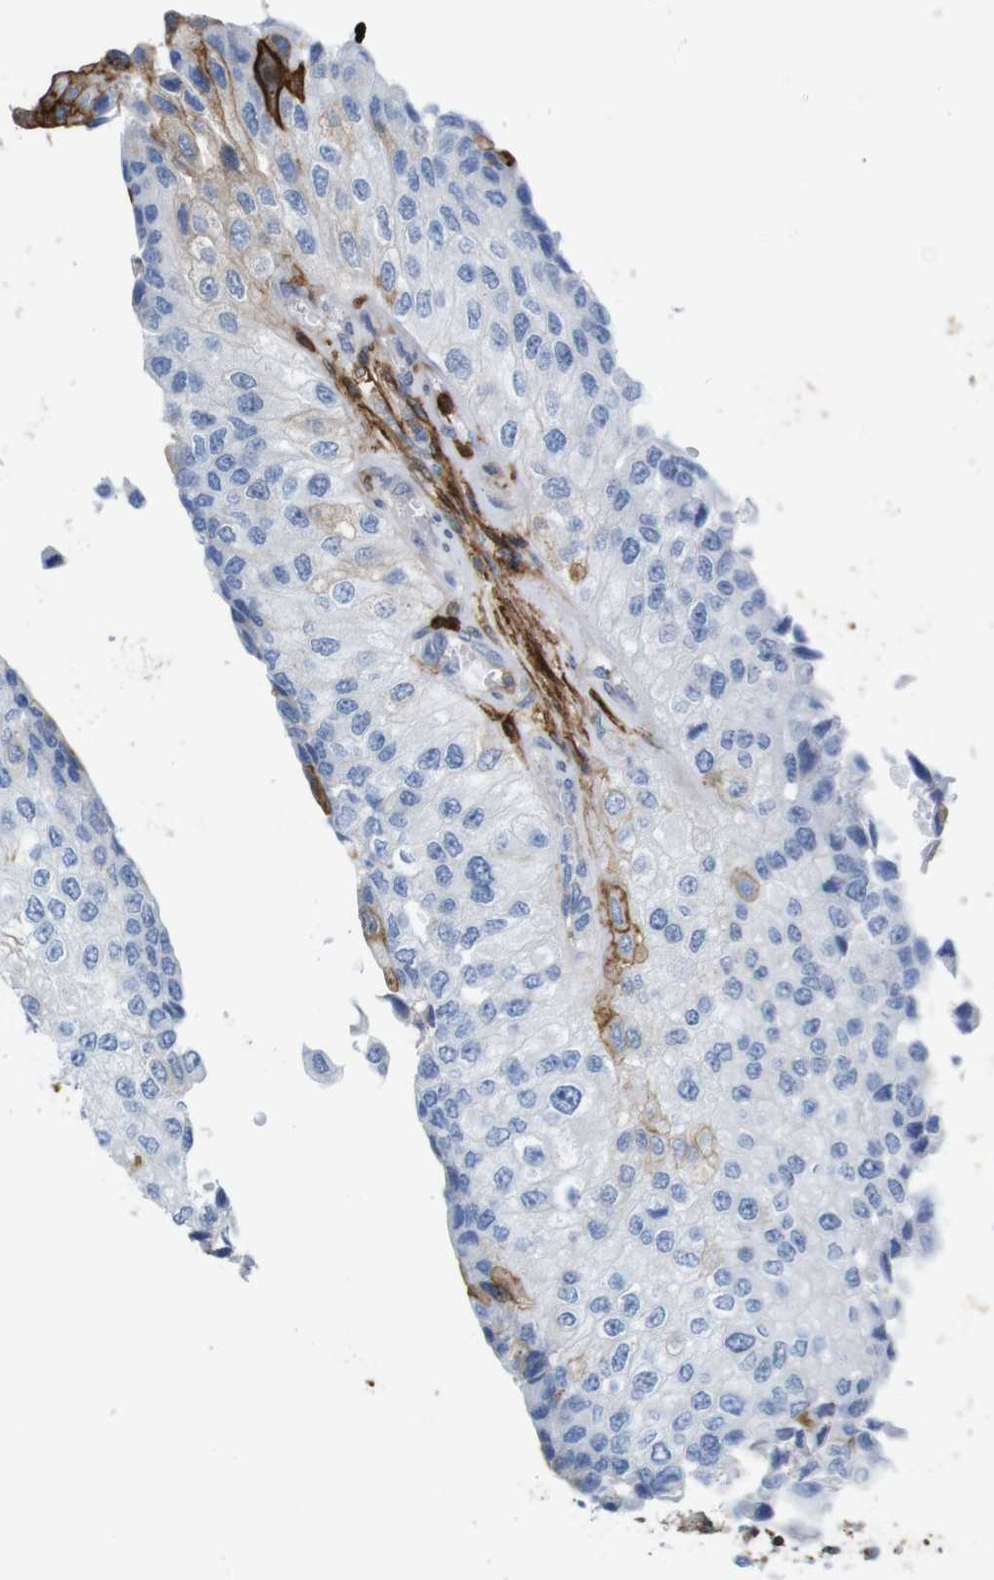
{"staining": {"intensity": "negative", "quantity": "none", "location": "none"}, "tissue": "urothelial cancer", "cell_type": "Tumor cells", "image_type": "cancer", "snomed": [{"axis": "morphology", "description": "Urothelial carcinoma, High grade"}, {"axis": "topography", "description": "Kidney"}, {"axis": "topography", "description": "Urinary bladder"}], "caption": "The photomicrograph displays no significant expression in tumor cells of high-grade urothelial carcinoma.", "gene": "ANXA1", "patient": {"sex": "male", "age": 77}}